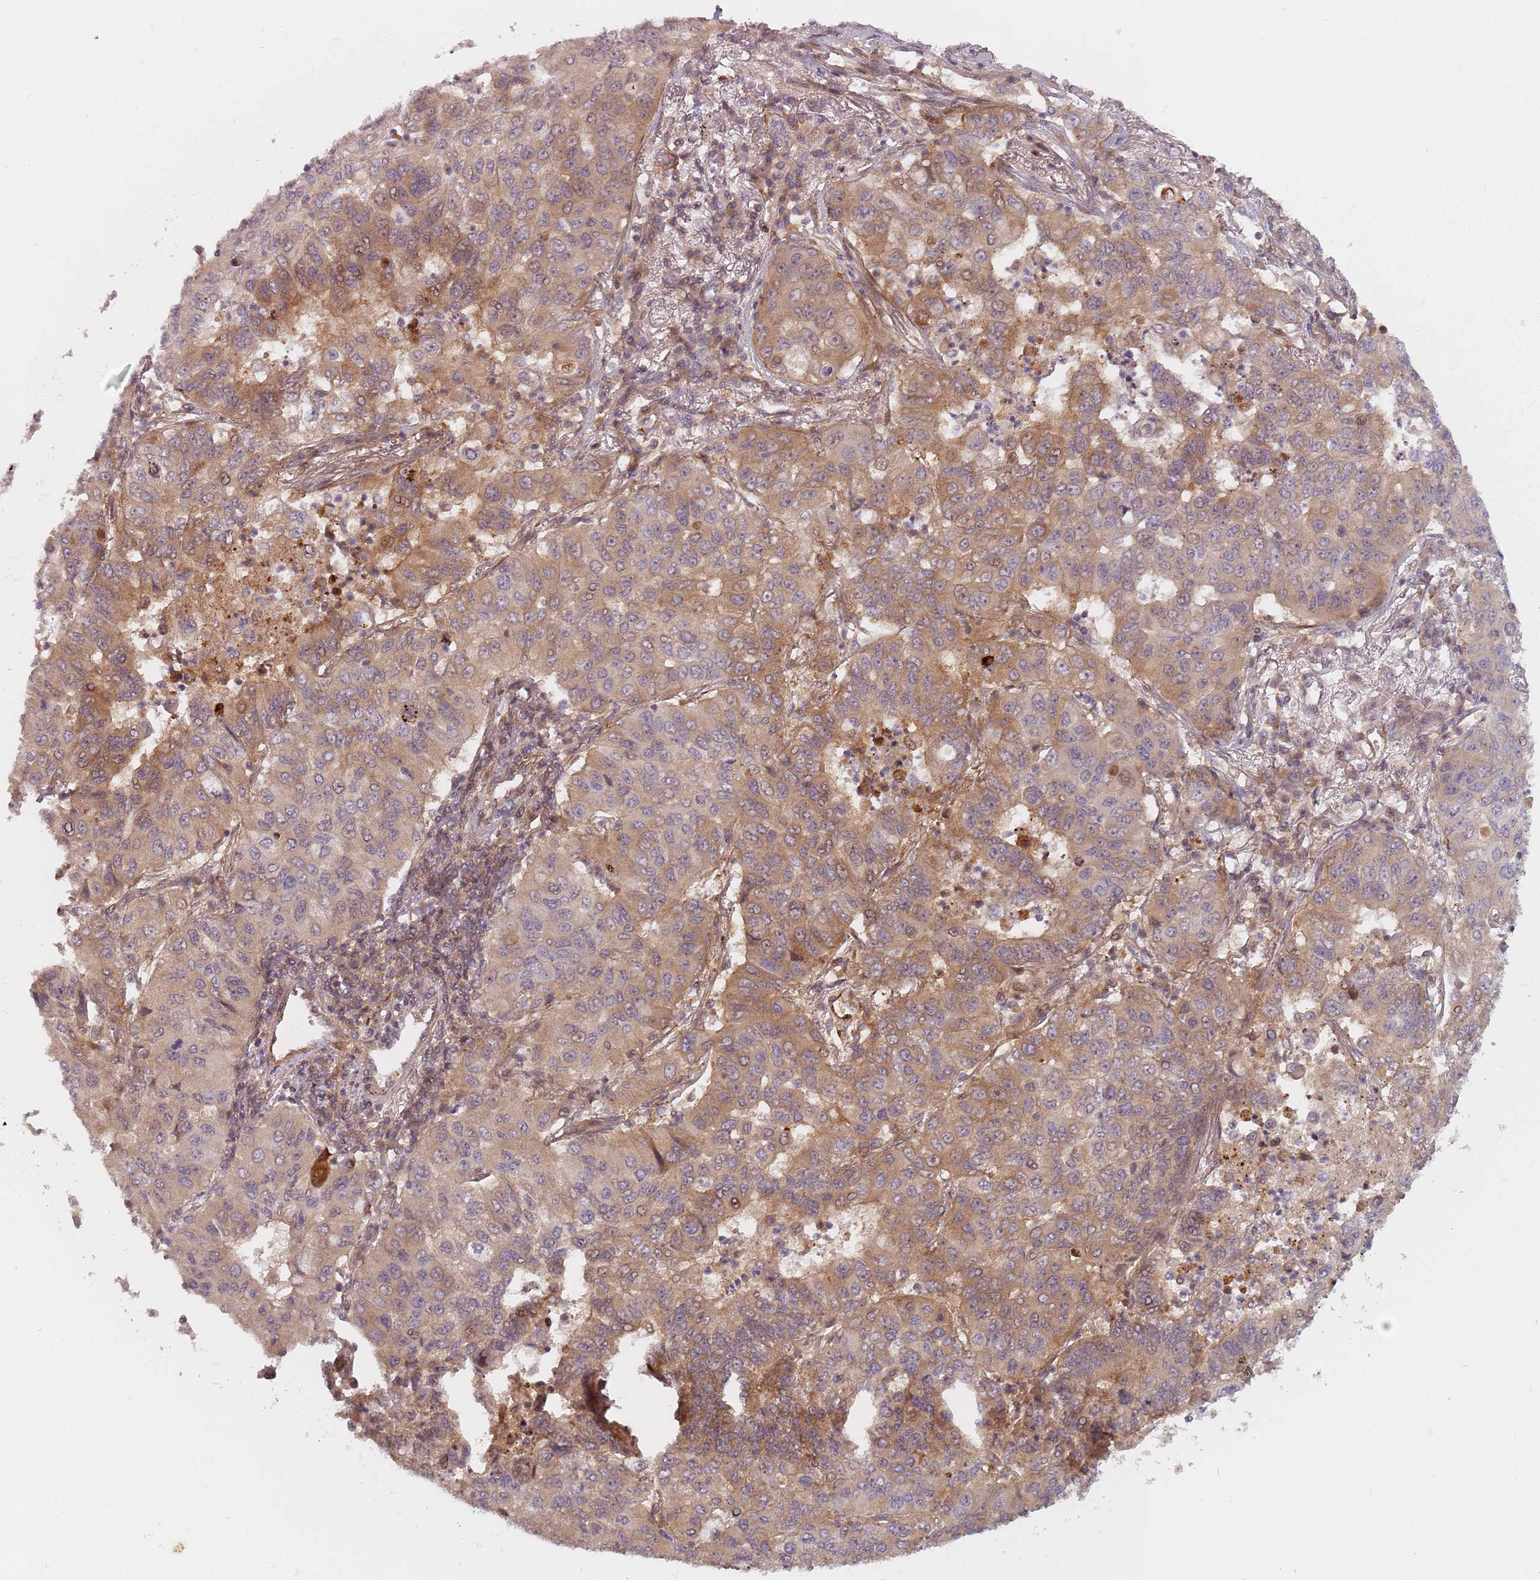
{"staining": {"intensity": "moderate", "quantity": ">75%", "location": "cytoplasmic/membranous"}, "tissue": "lung cancer", "cell_type": "Tumor cells", "image_type": "cancer", "snomed": [{"axis": "morphology", "description": "Squamous cell carcinoma, NOS"}, {"axis": "topography", "description": "Lung"}], "caption": "Lung cancer (squamous cell carcinoma) tissue reveals moderate cytoplasmic/membranous staining in approximately >75% of tumor cells", "gene": "RPS6KA2", "patient": {"sex": "male", "age": 74}}